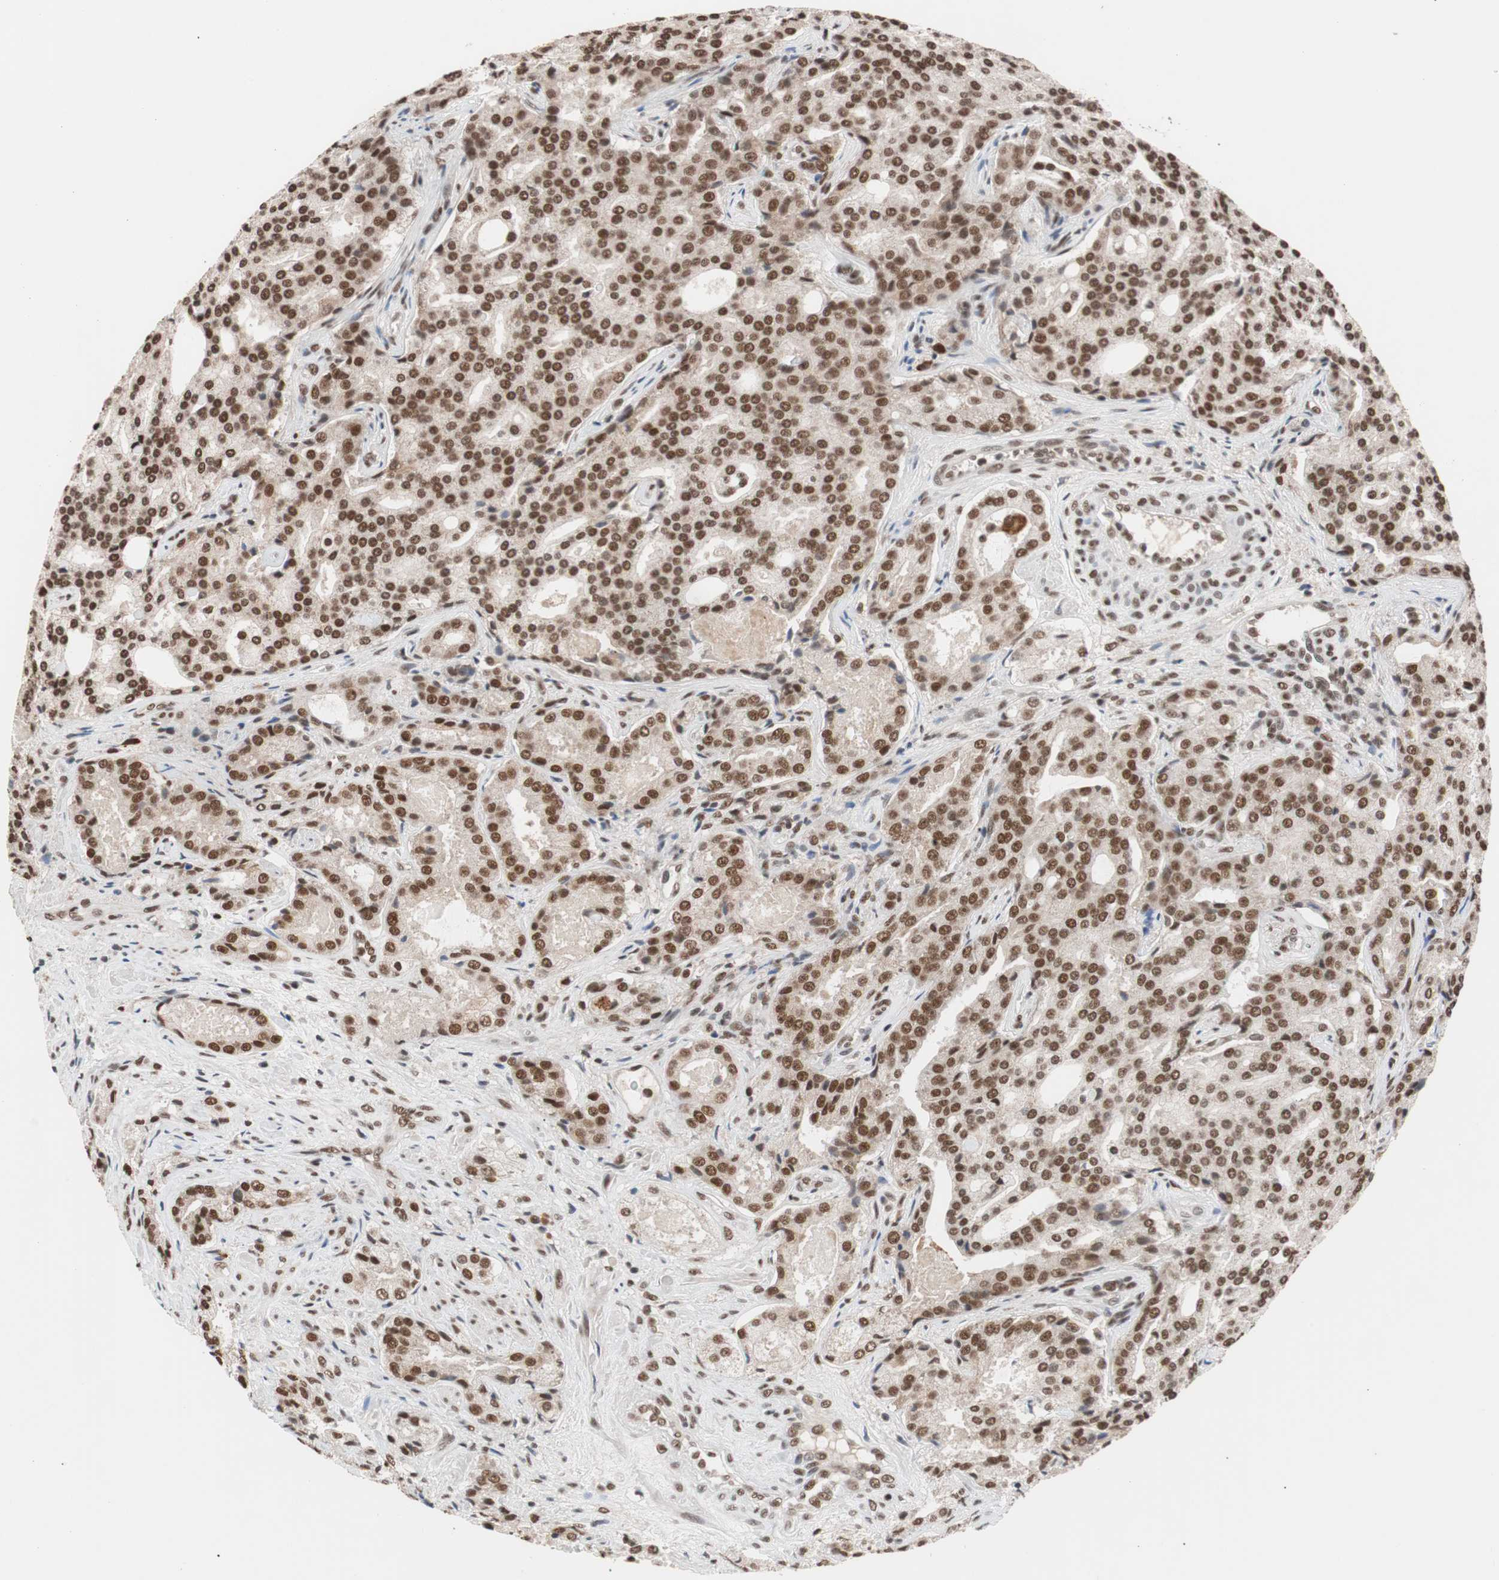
{"staining": {"intensity": "moderate", "quantity": ">75%", "location": "nuclear"}, "tissue": "prostate cancer", "cell_type": "Tumor cells", "image_type": "cancer", "snomed": [{"axis": "morphology", "description": "Adenocarcinoma, High grade"}, {"axis": "topography", "description": "Prostate"}], "caption": "A brown stain highlights moderate nuclear staining of a protein in prostate cancer tumor cells.", "gene": "CHAMP1", "patient": {"sex": "male", "age": 72}}